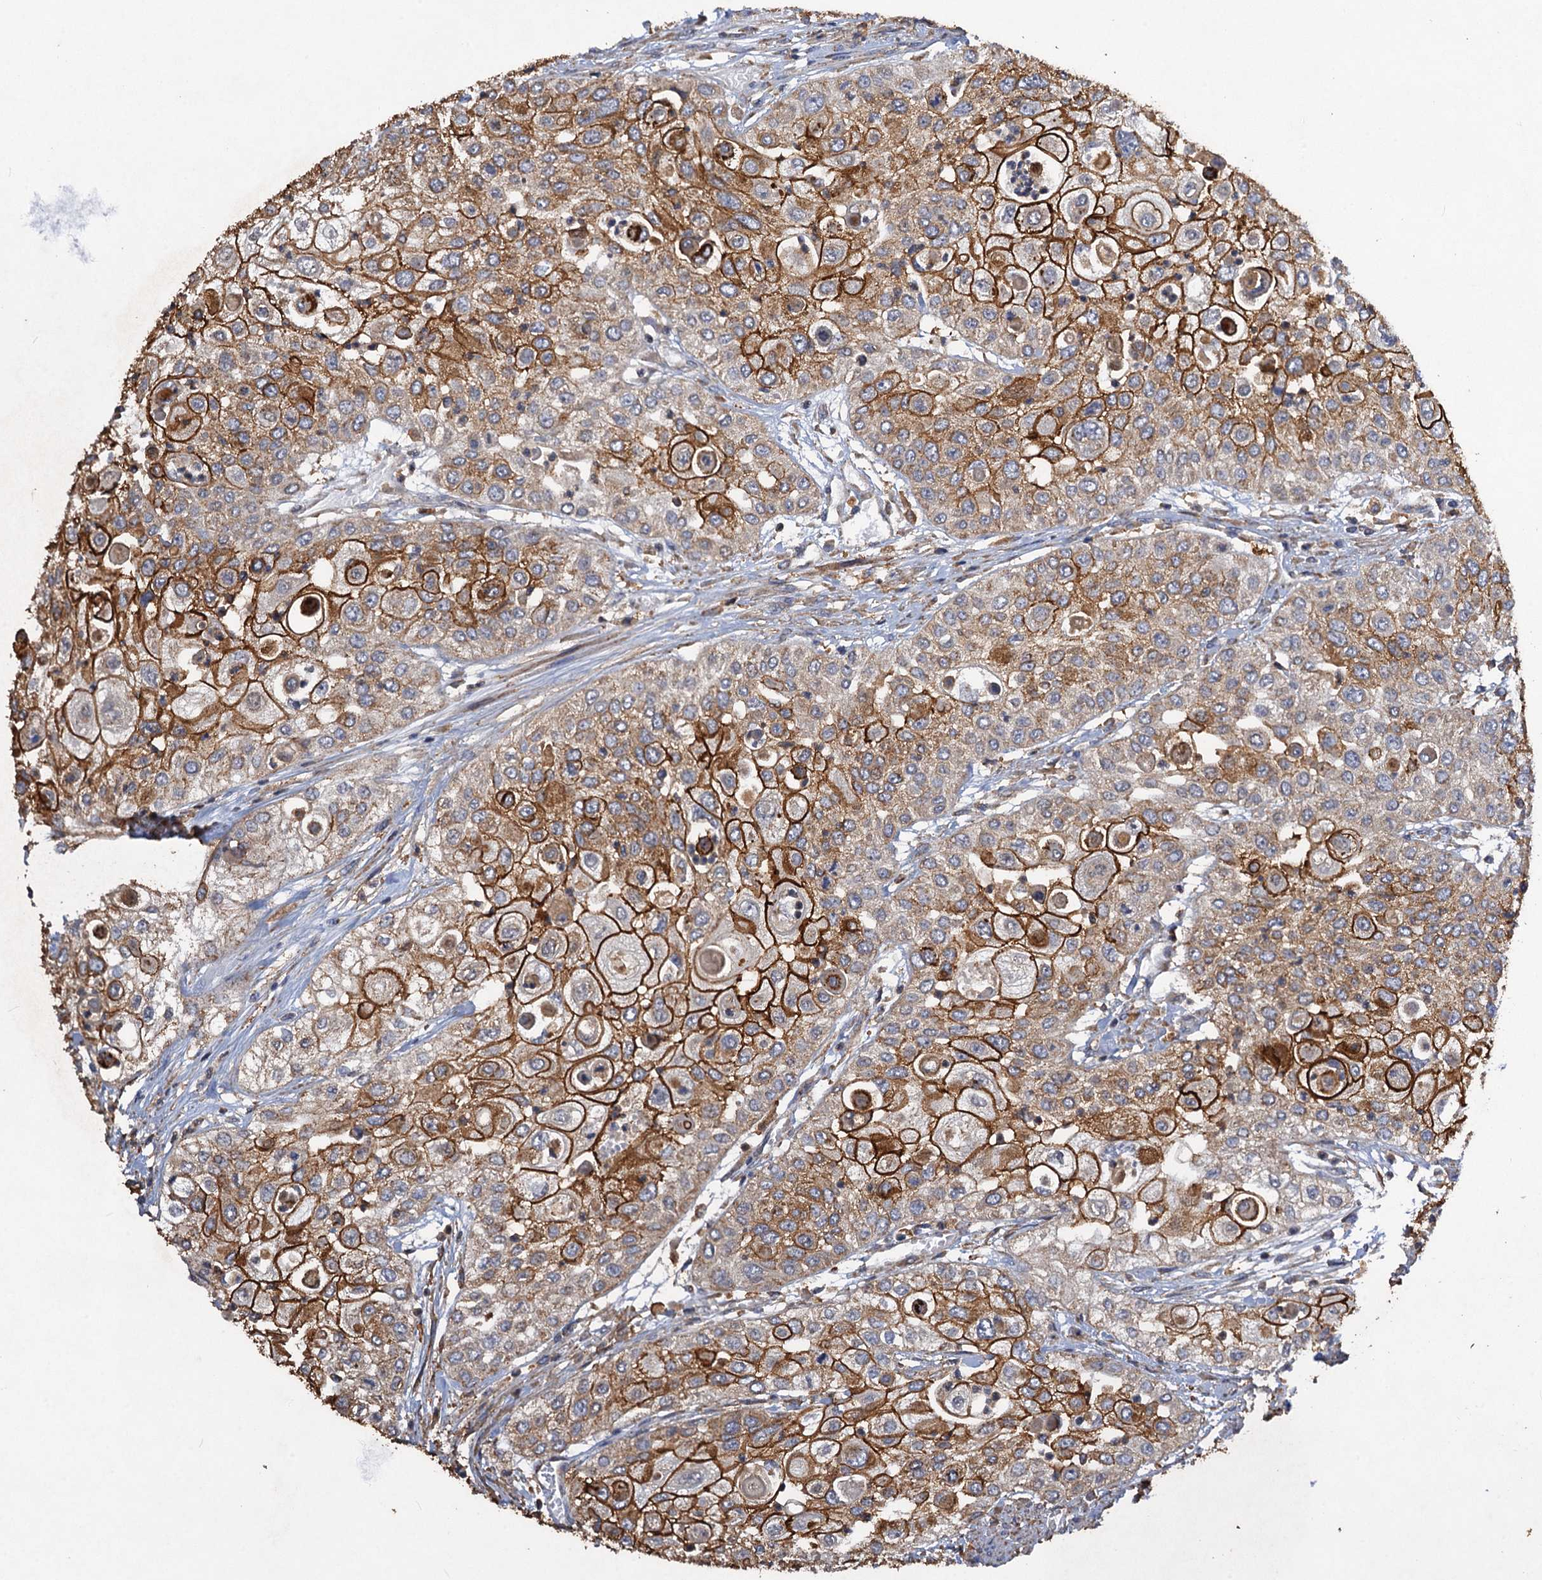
{"staining": {"intensity": "strong", "quantity": "25%-75%", "location": "cytoplasmic/membranous"}, "tissue": "urothelial cancer", "cell_type": "Tumor cells", "image_type": "cancer", "snomed": [{"axis": "morphology", "description": "Urothelial carcinoma, High grade"}, {"axis": "topography", "description": "Urinary bladder"}], "caption": "Brown immunohistochemical staining in human high-grade urothelial carcinoma displays strong cytoplasmic/membranous expression in about 25%-75% of tumor cells.", "gene": "SCUBE3", "patient": {"sex": "female", "age": 79}}